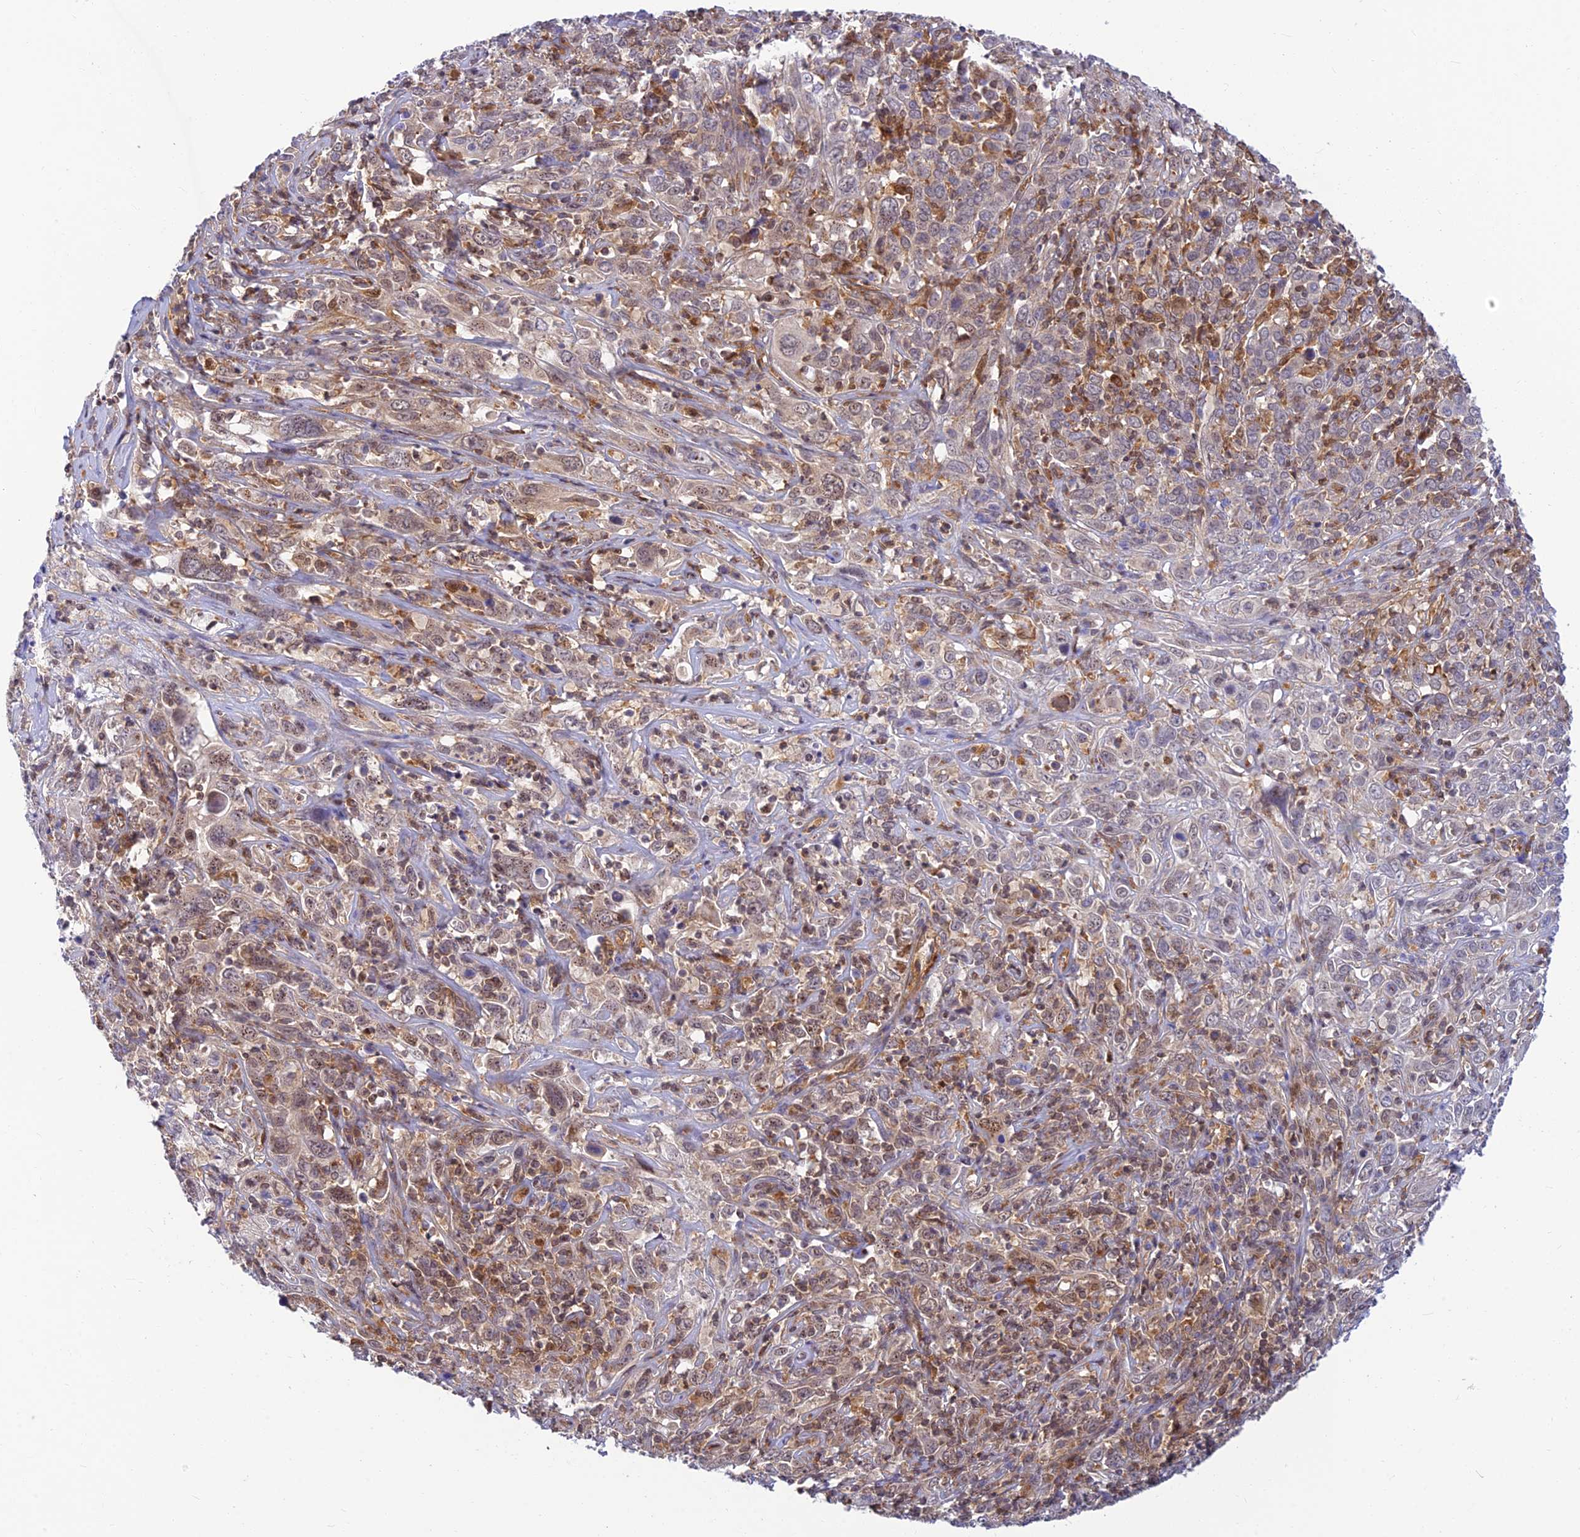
{"staining": {"intensity": "weak", "quantity": "25%-75%", "location": "cytoplasmic/membranous"}, "tissue": "cervical cancer", "cell_type": "Tumor cells", "image_type": "cancer", "snomed": [{"axis": "morphology", "description": "Squamous cell carcinoma, NOS"}, {"axis": "topography", "description": "Cervix"}], "caption": "There is low levels of weak cytoplasmic/membranous positivity in tumor cells of cervical cancer, as demonstrated by immunohistochemical staining (brown color).", "gene": "LYSMD2", "patient": {"sex": "female", "age": 46}}